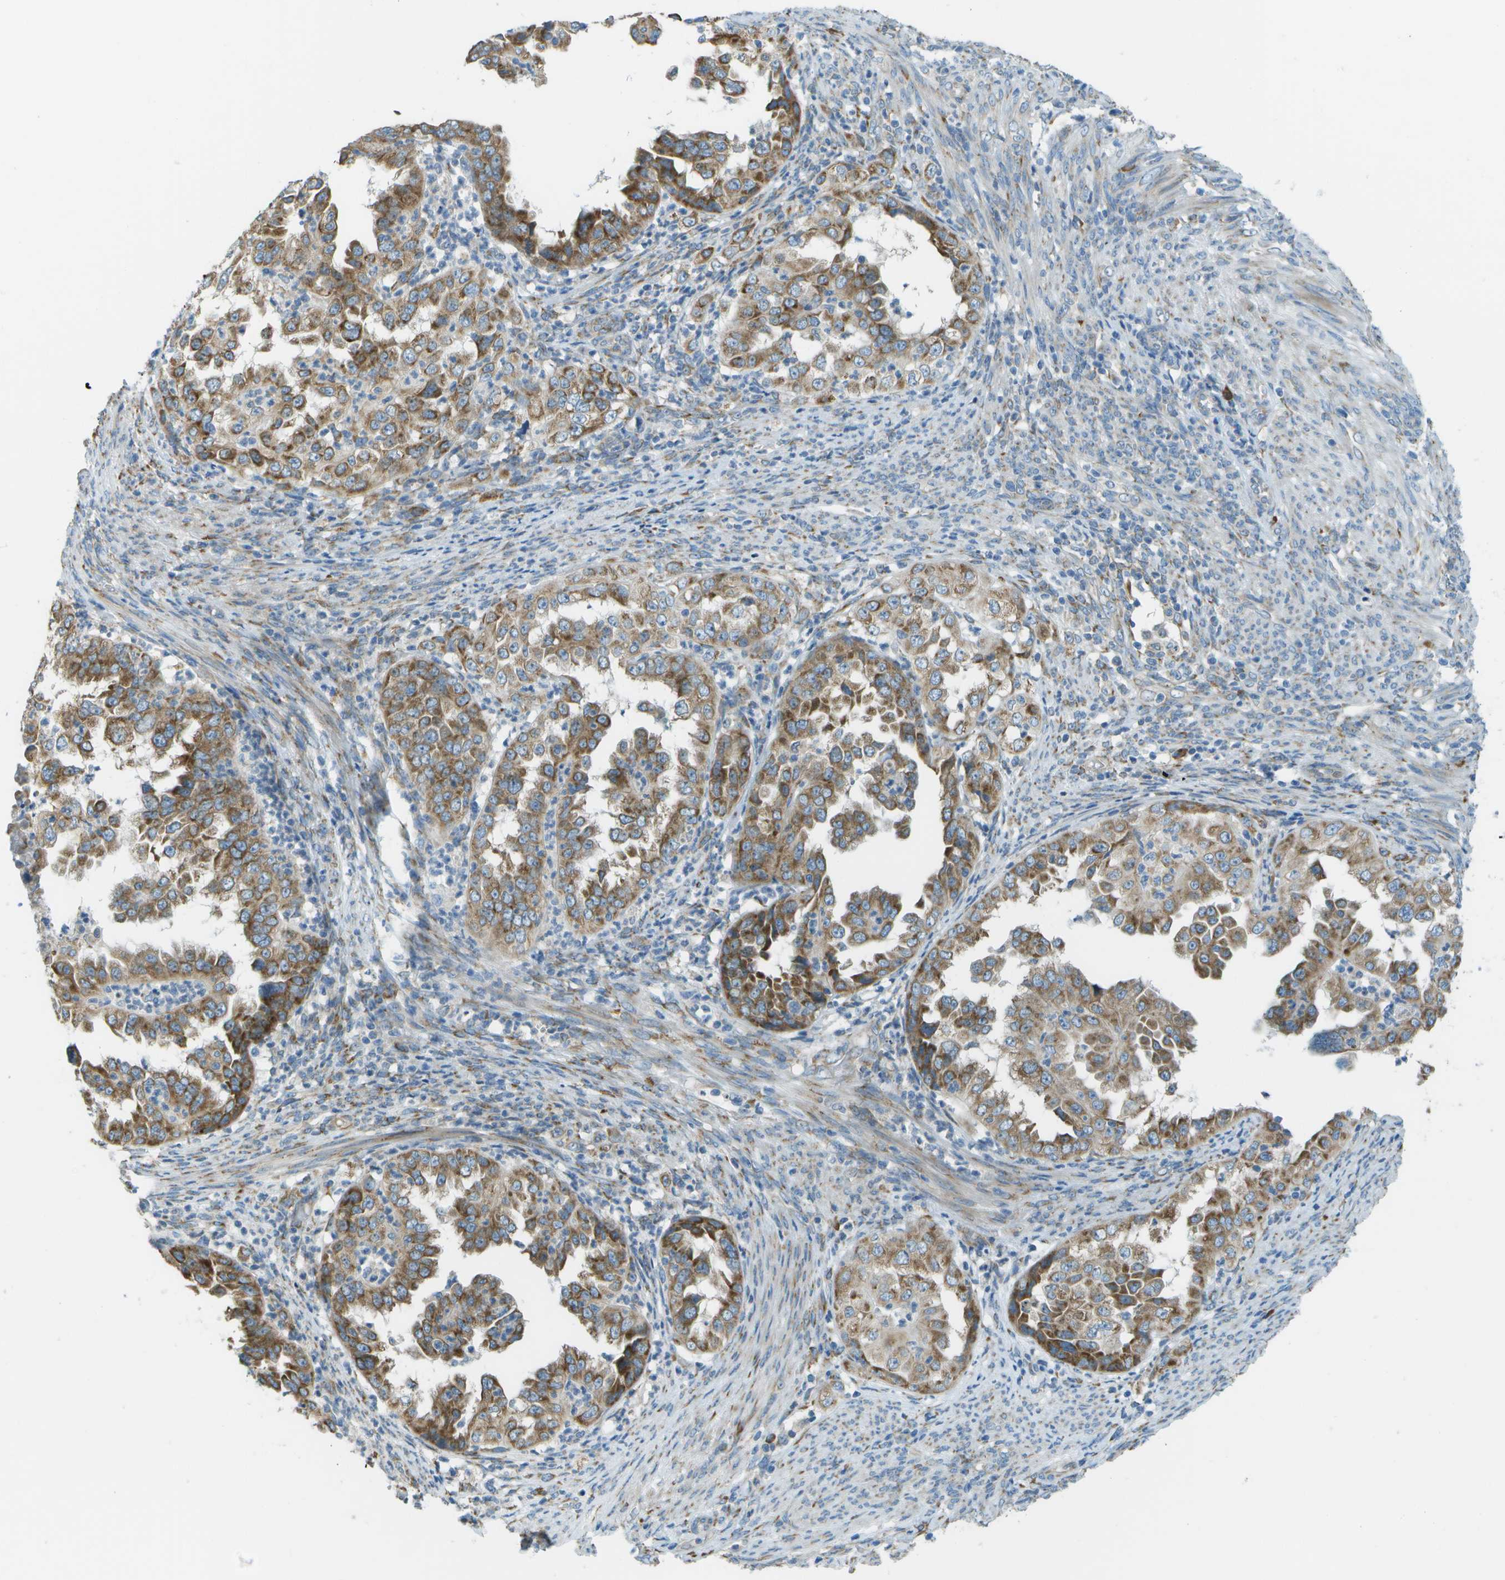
{"staining": {"intensity": "moderate", "quantity": ">75%", "location": "cytoplasmic/membranous"}, "tissue": "endometrial cancer", "cell_type": "Tumor cells", "image_type": "cancer", "snomed": [{"axis": "morphology", "description": "Adenocarcinoma, NOS"}, {"axis": "topography", "description": "Endometrium"}], "caption": "Endometrial cancer (adenocarcinoma) was stained to show a protein in brown. There is medium levels of moderate cytoplasmic/membranous positivity in about >75% of tumor cells.", "gene": "KCTD3", "patient": {"sex": "female", "age": 85}}